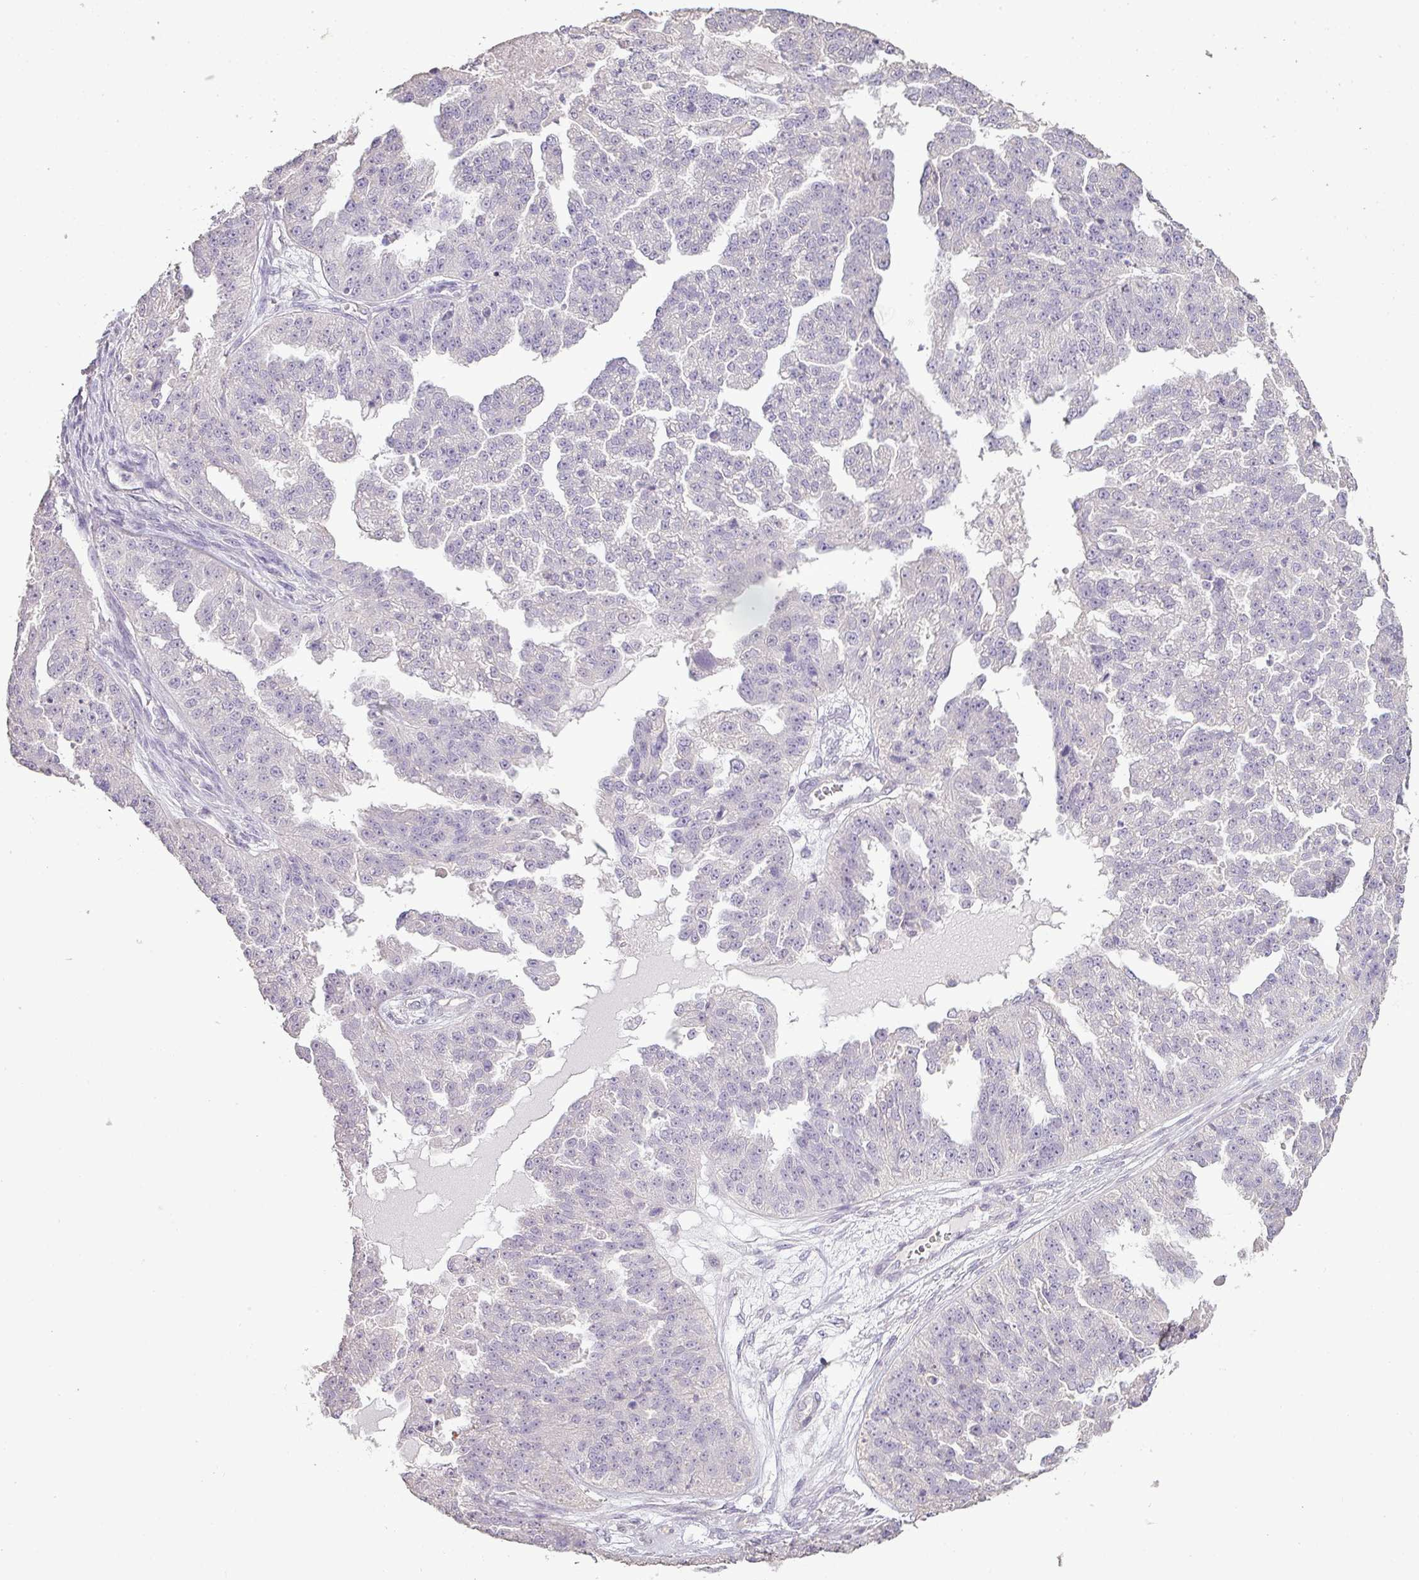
{"staining": {"intensity": "negative", "quantity": "none", "location": "none"}, "tissue": "ovarian cancer", "cell_type": "Tumor cells", "image_type": "cancer", "snomed": [{"axis": "morphology", "description": "Cystadenocarcinoma, serous, NOS"}, {"axis": "topography", "description": "Ovary"}], "caption": "Ovarian cancer was stained to show a protein in brown. There is no significant staining in tumor cells.", "gene": "LY9", "patient": {"sex": "female", "age": 58}}